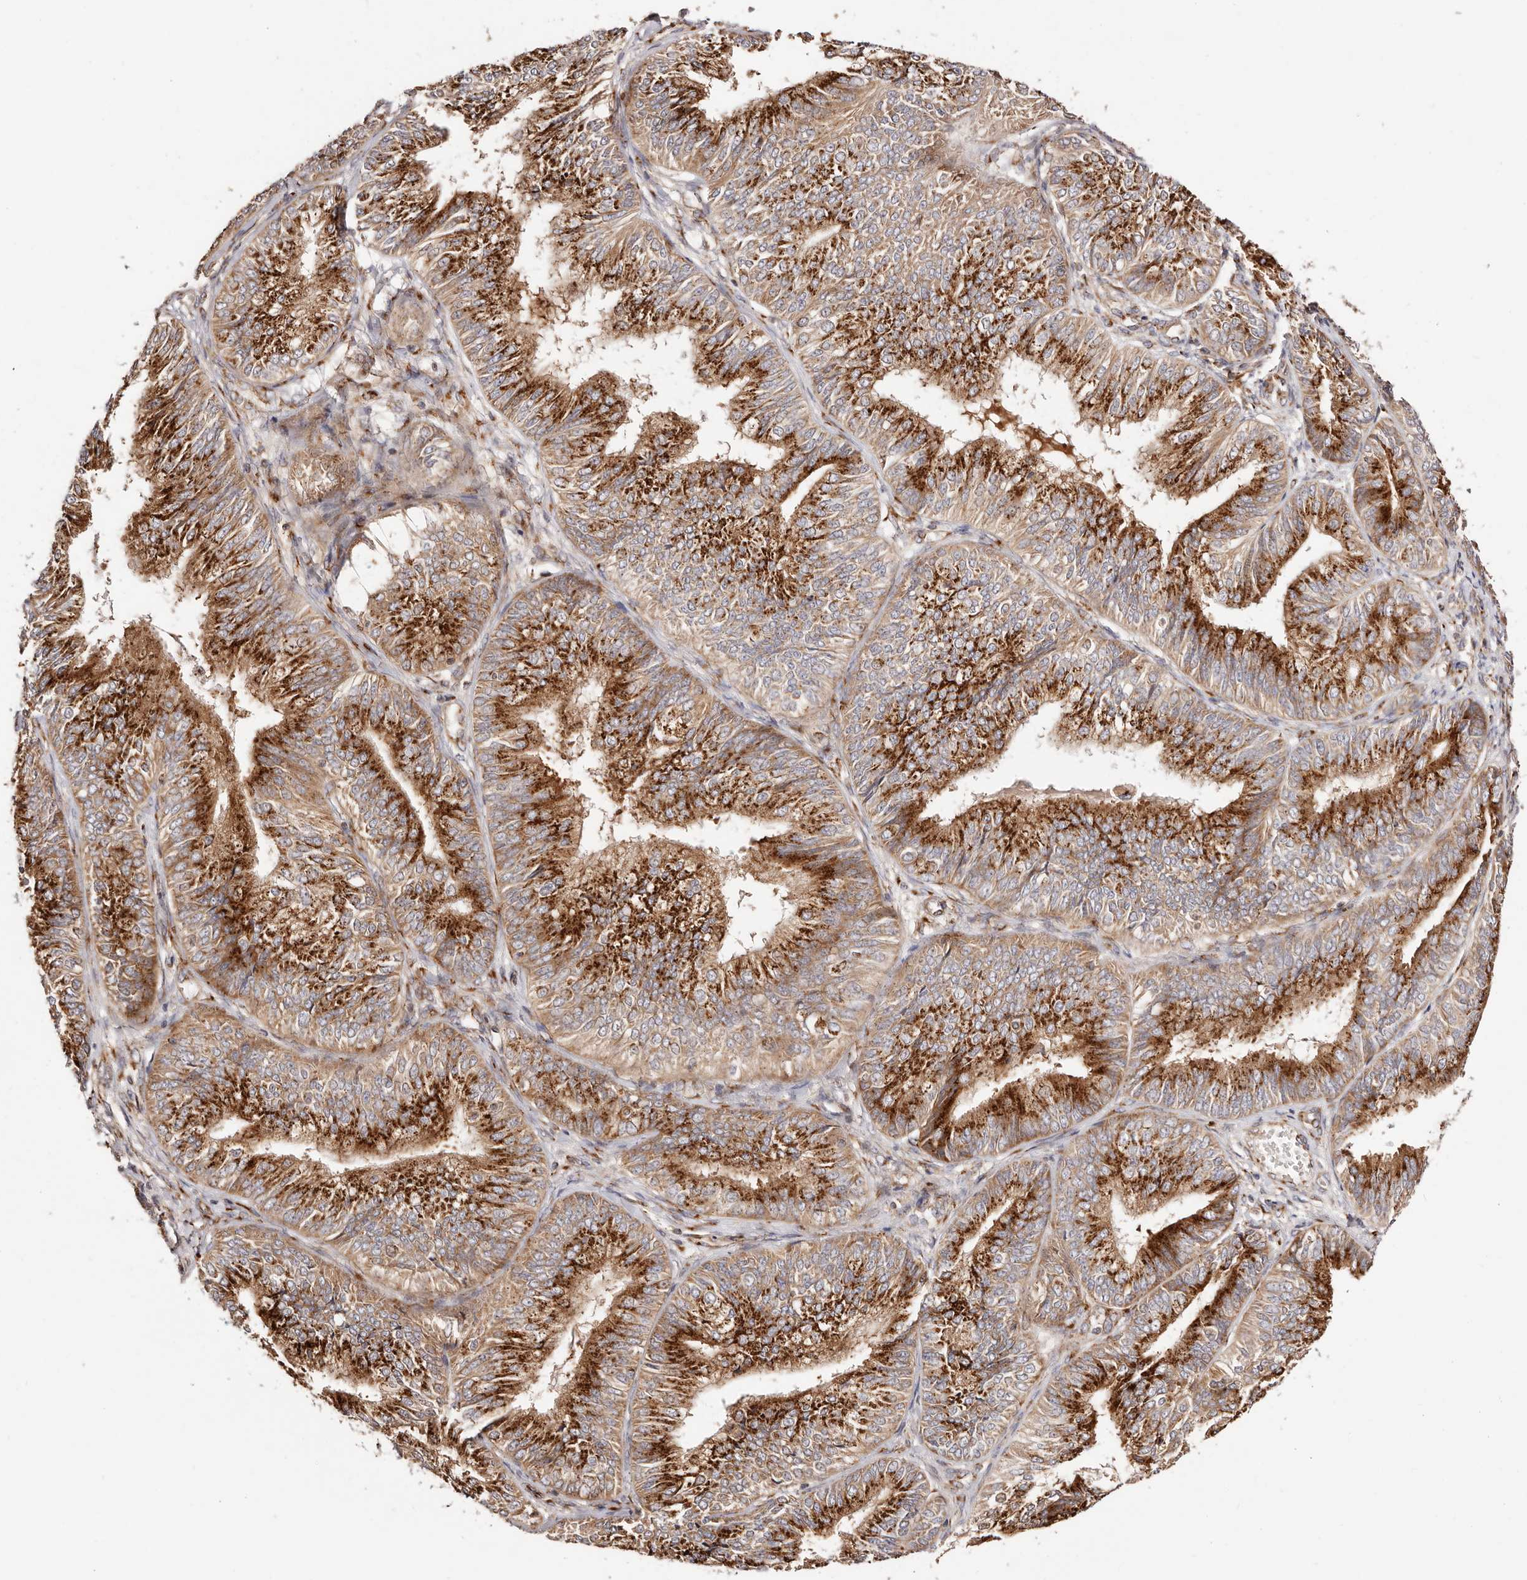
{"staining": {"intensity": "strong", "quantity": ">75%", "location": "cytoplasmic/membranous"}, "tissue": "endometrial cancer", "cell_type": "Tumor cells", "image_type": "cancer", "snomed": [{"axis": "morphology", "description": "Adenocarcinoma, NOS"}, {"axis": "topography", "description": "Endometrium"}], "caption": "Immunohistochemistry micrograph of human adenocarcinoma (endometrial) stained for a protein (brown), which displays high levels of strong cytoplasmic/membranous positivity in about >75% of tumor cells.", "gene": "MAPK6", "patient": {"sex": "female", "age": 58}}